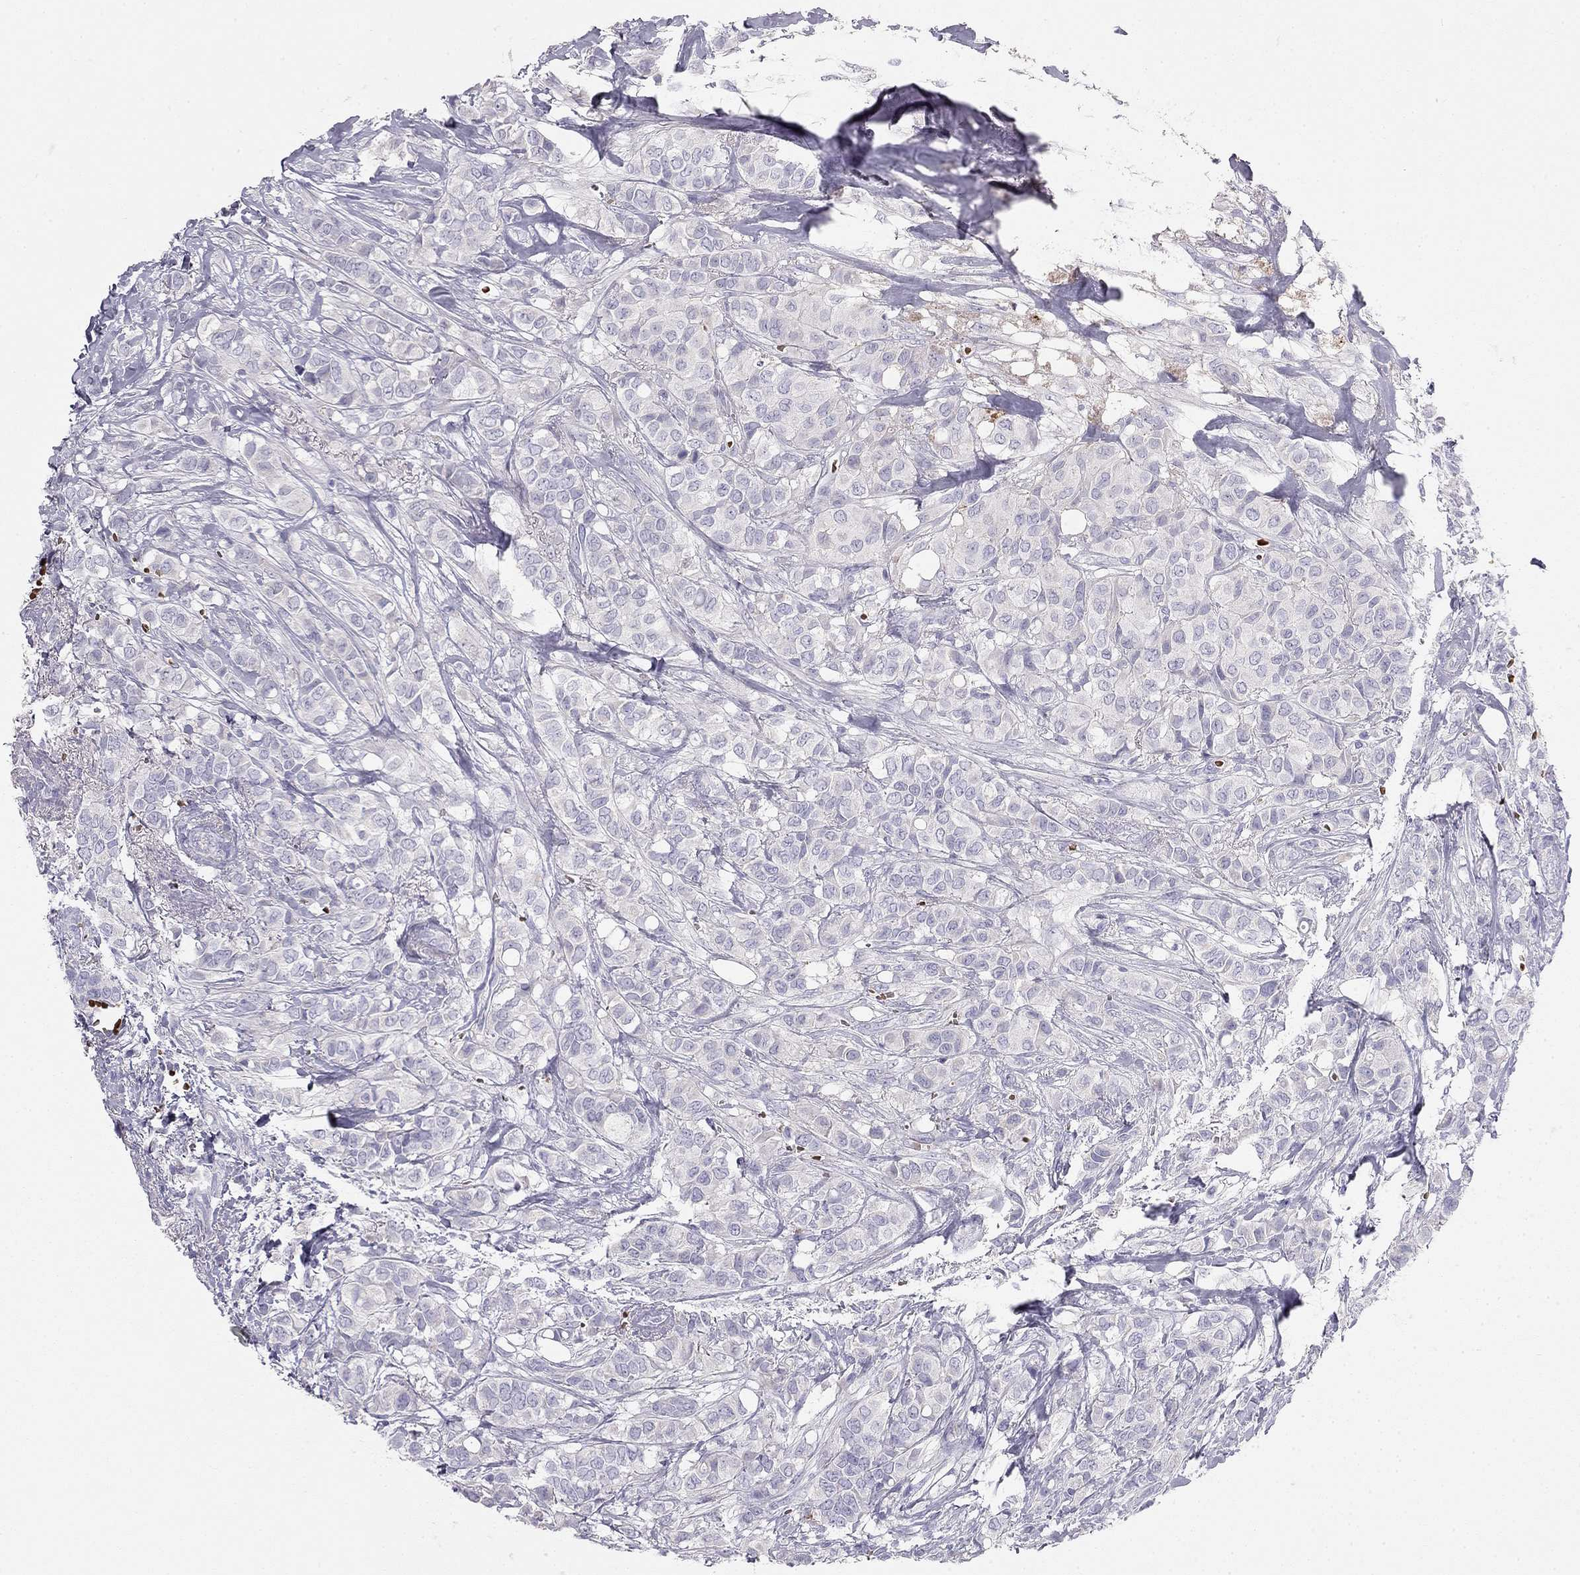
{"staining": {"intensity": "negative", "quantity": "none", "location": "none"}, "tissue": "breast cancer", "cell_type": "Tumor cells", "image_type": "cancer", "snomed": [{"axis": "morphology", "description": "Duct carcinoma"}, {"axis": "topography", "description": "Breast"}], "caption": "Tumor cells show no significant protein staining in breast infiltrating ductal carcinoma.", "gene": "RHD", "patient": {"sex": "female", "age": 85}}